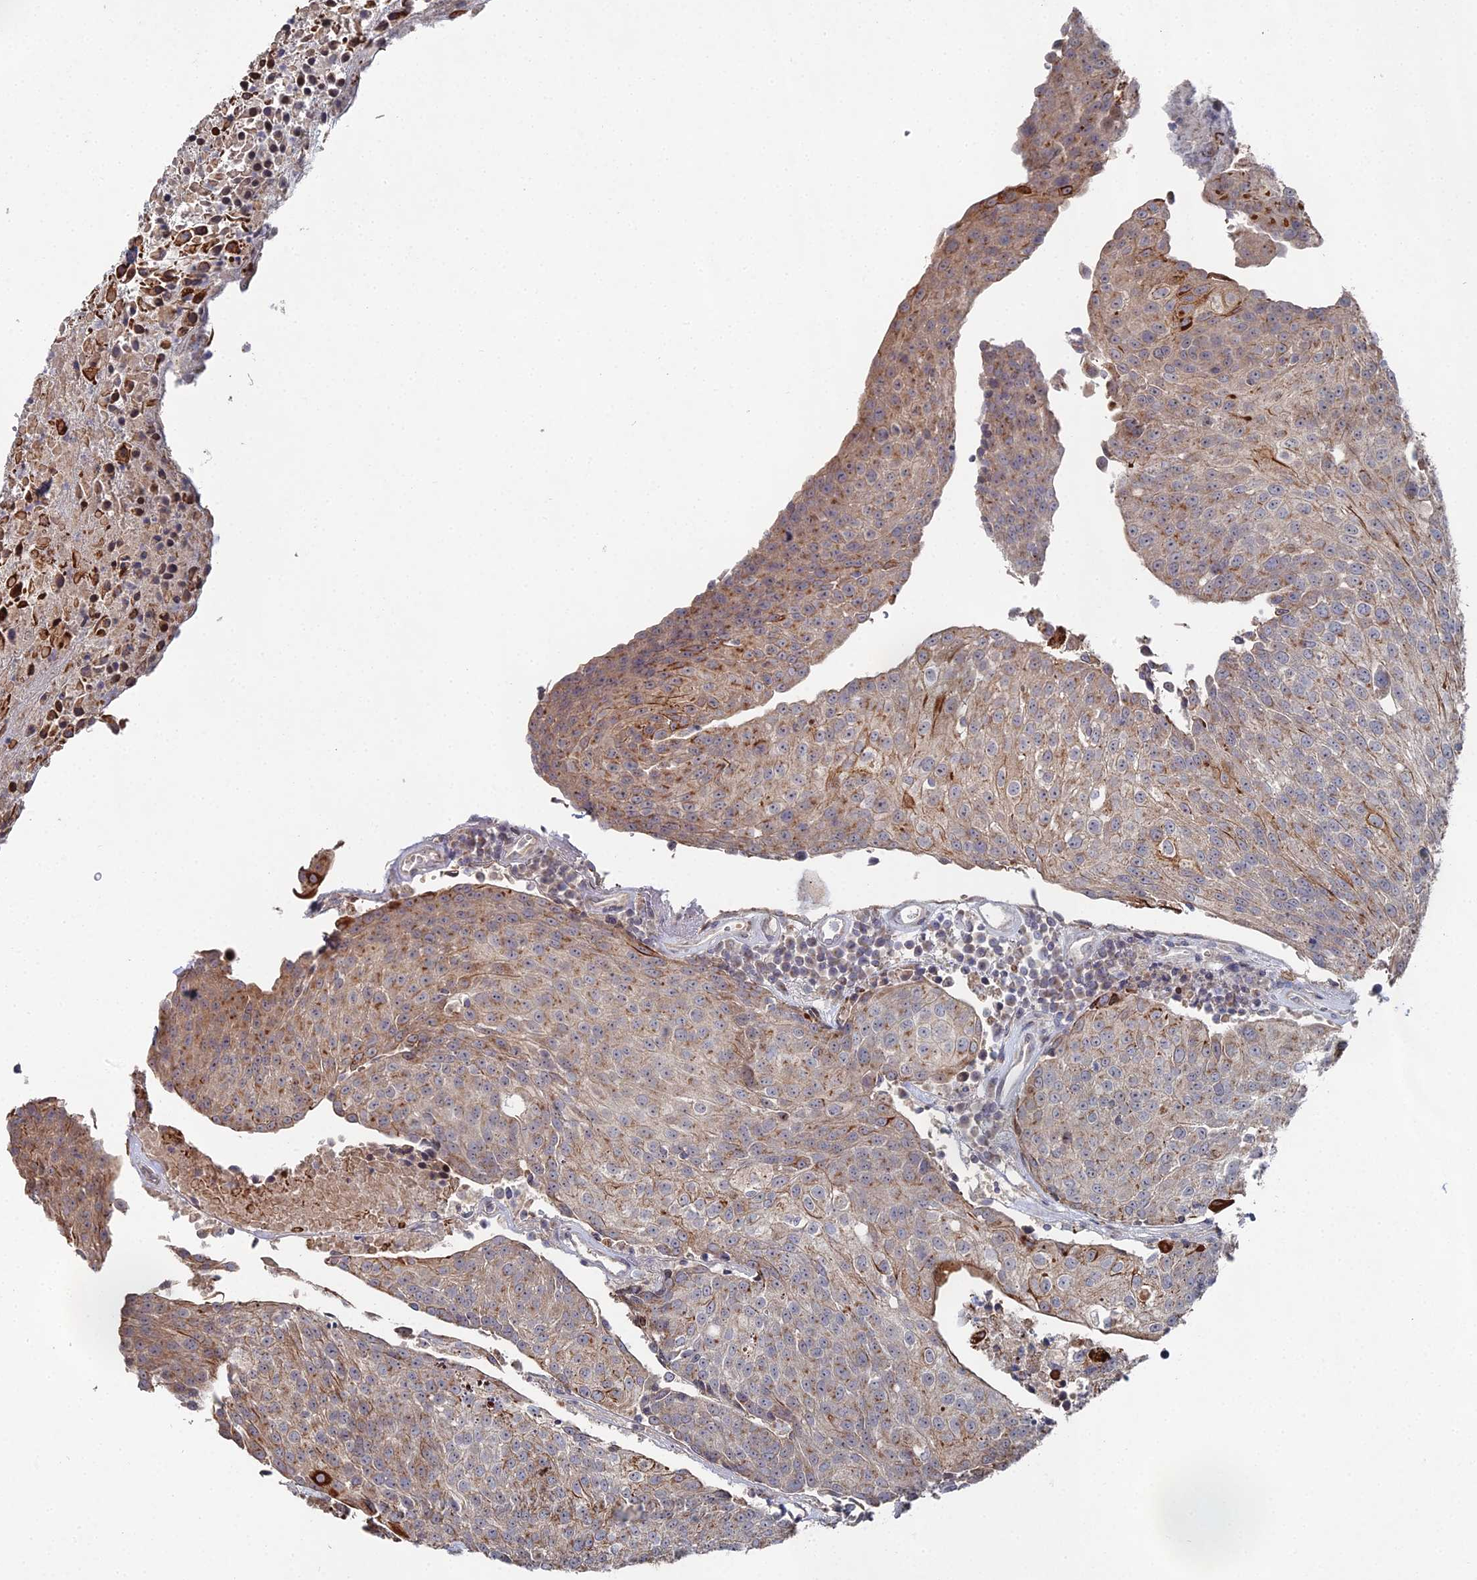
{"staining": {"intensity": "moderate", "quantity": "25%-75%", "location": "cytoplasmic/membranous"}, "tissue": "urothelial cancer", "cell_type": "Tumor cells", "image_type": "cancer", "snomed": [{"axis": "morphology", "description": "Urothelial carcinoma, High grade"}, {"axis": "topography", "description": "Urinary bladder"}], "caption": "Brown immunohistochemical staining in human urothelial cancer displays moderate cytoplasmic/membranous staining in about 25%-75% of tumor cells.", "gene": "SGMS1", "patient": {"sex": "female", "age": 85}}